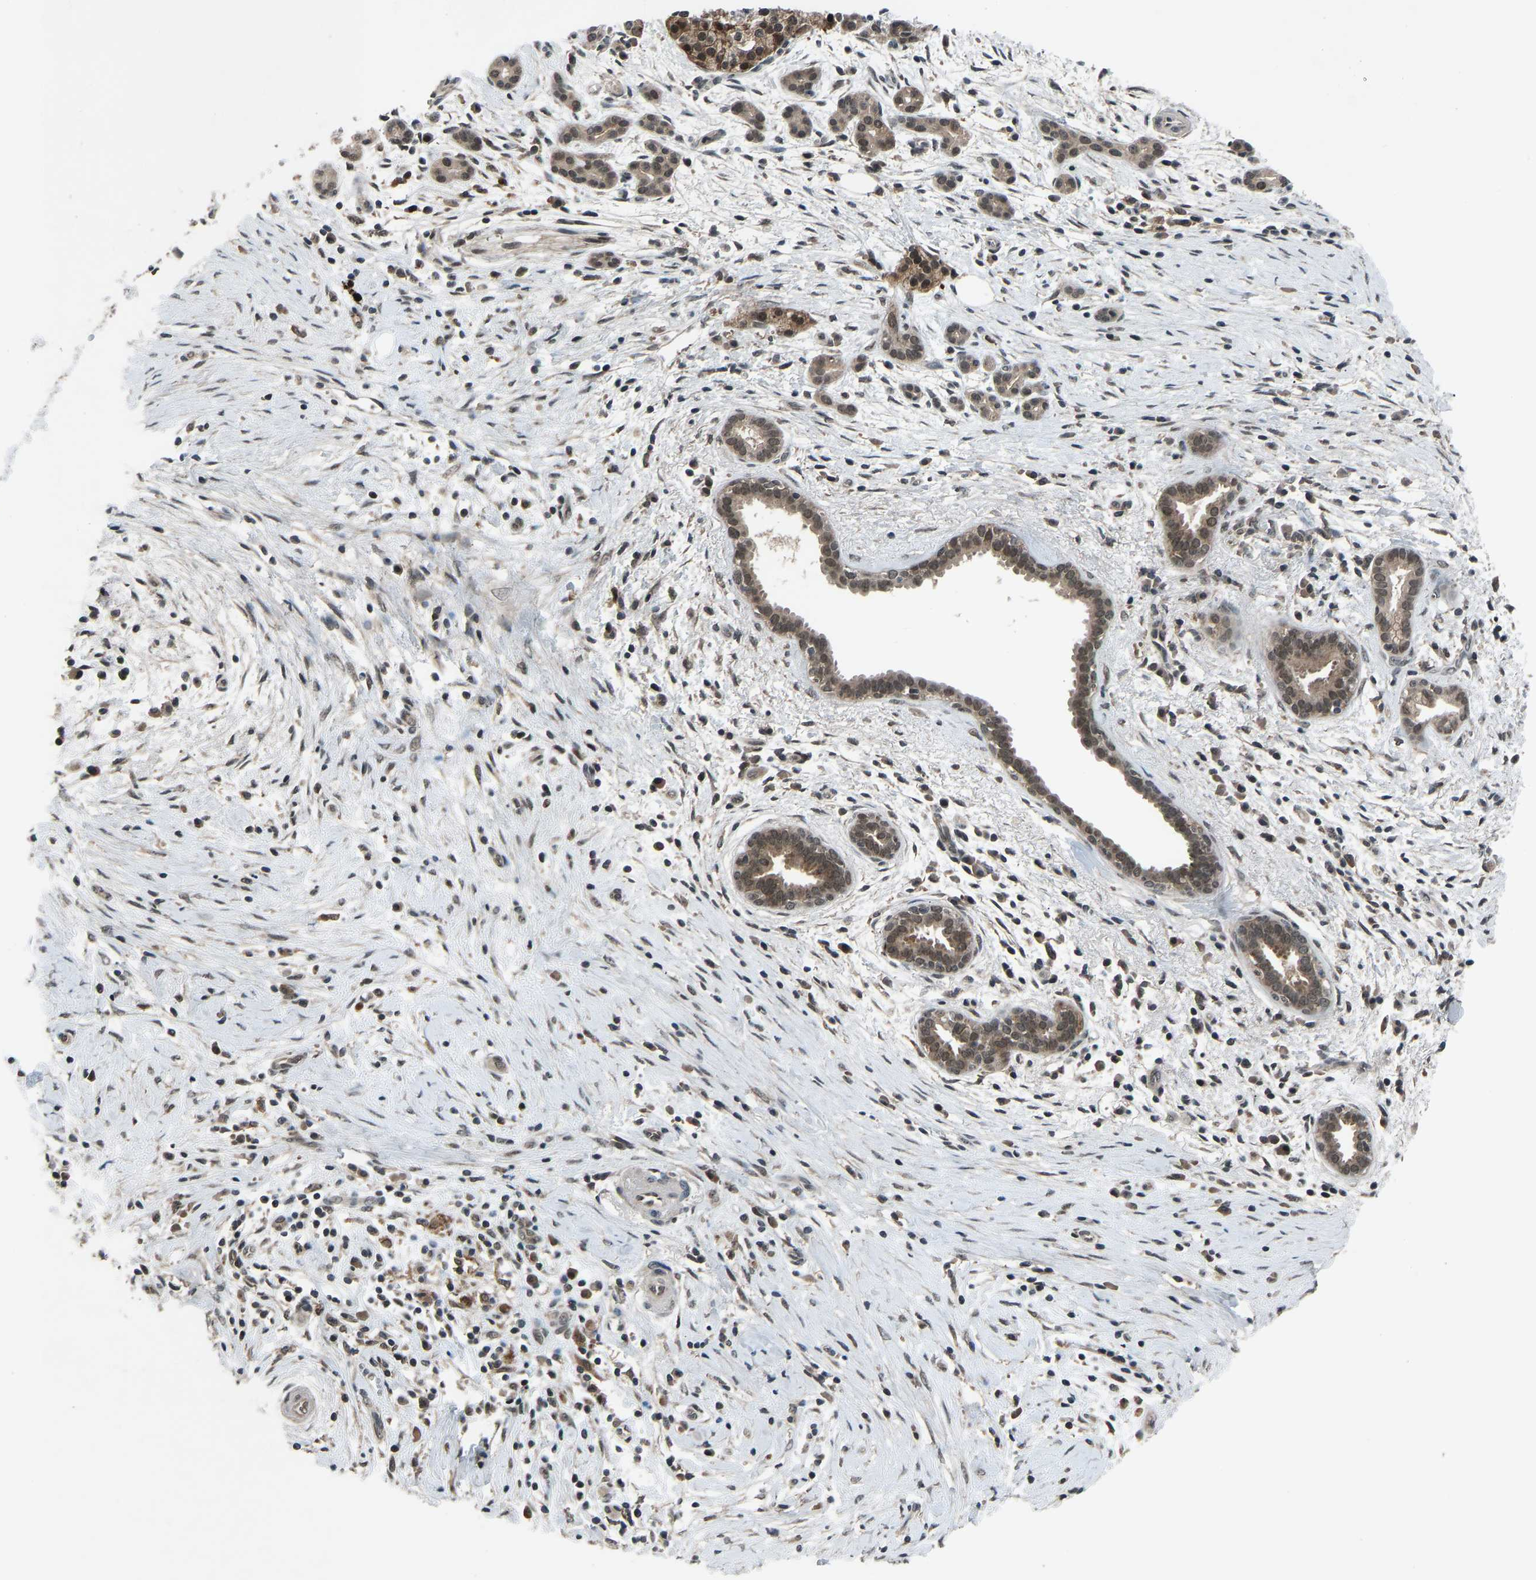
{"staining": {"intensity": "moderate", "quantity": ">75%", "location": "cytoplasmic/membranous,nuclear"}, "tissue": "pancreatic cancer", "cell_type": "Tumor cells", "image_type": "cancer", "snomed": [{"axis": "morphology", "description": "Adenocarcinoma, NOS"}, {"axis": "topography", "description": "Pancreas"}], "caption": "A brown stain shows moderate cytoplasmic/membranous and nuclear expression of a protein in human pancreatic adenocarcinoma tumor cells. The protein is shown in brown color, while the nuclei are stained blue.", "gene": "SLC43A1", "patient": {"sex": "female", "age": 70}}